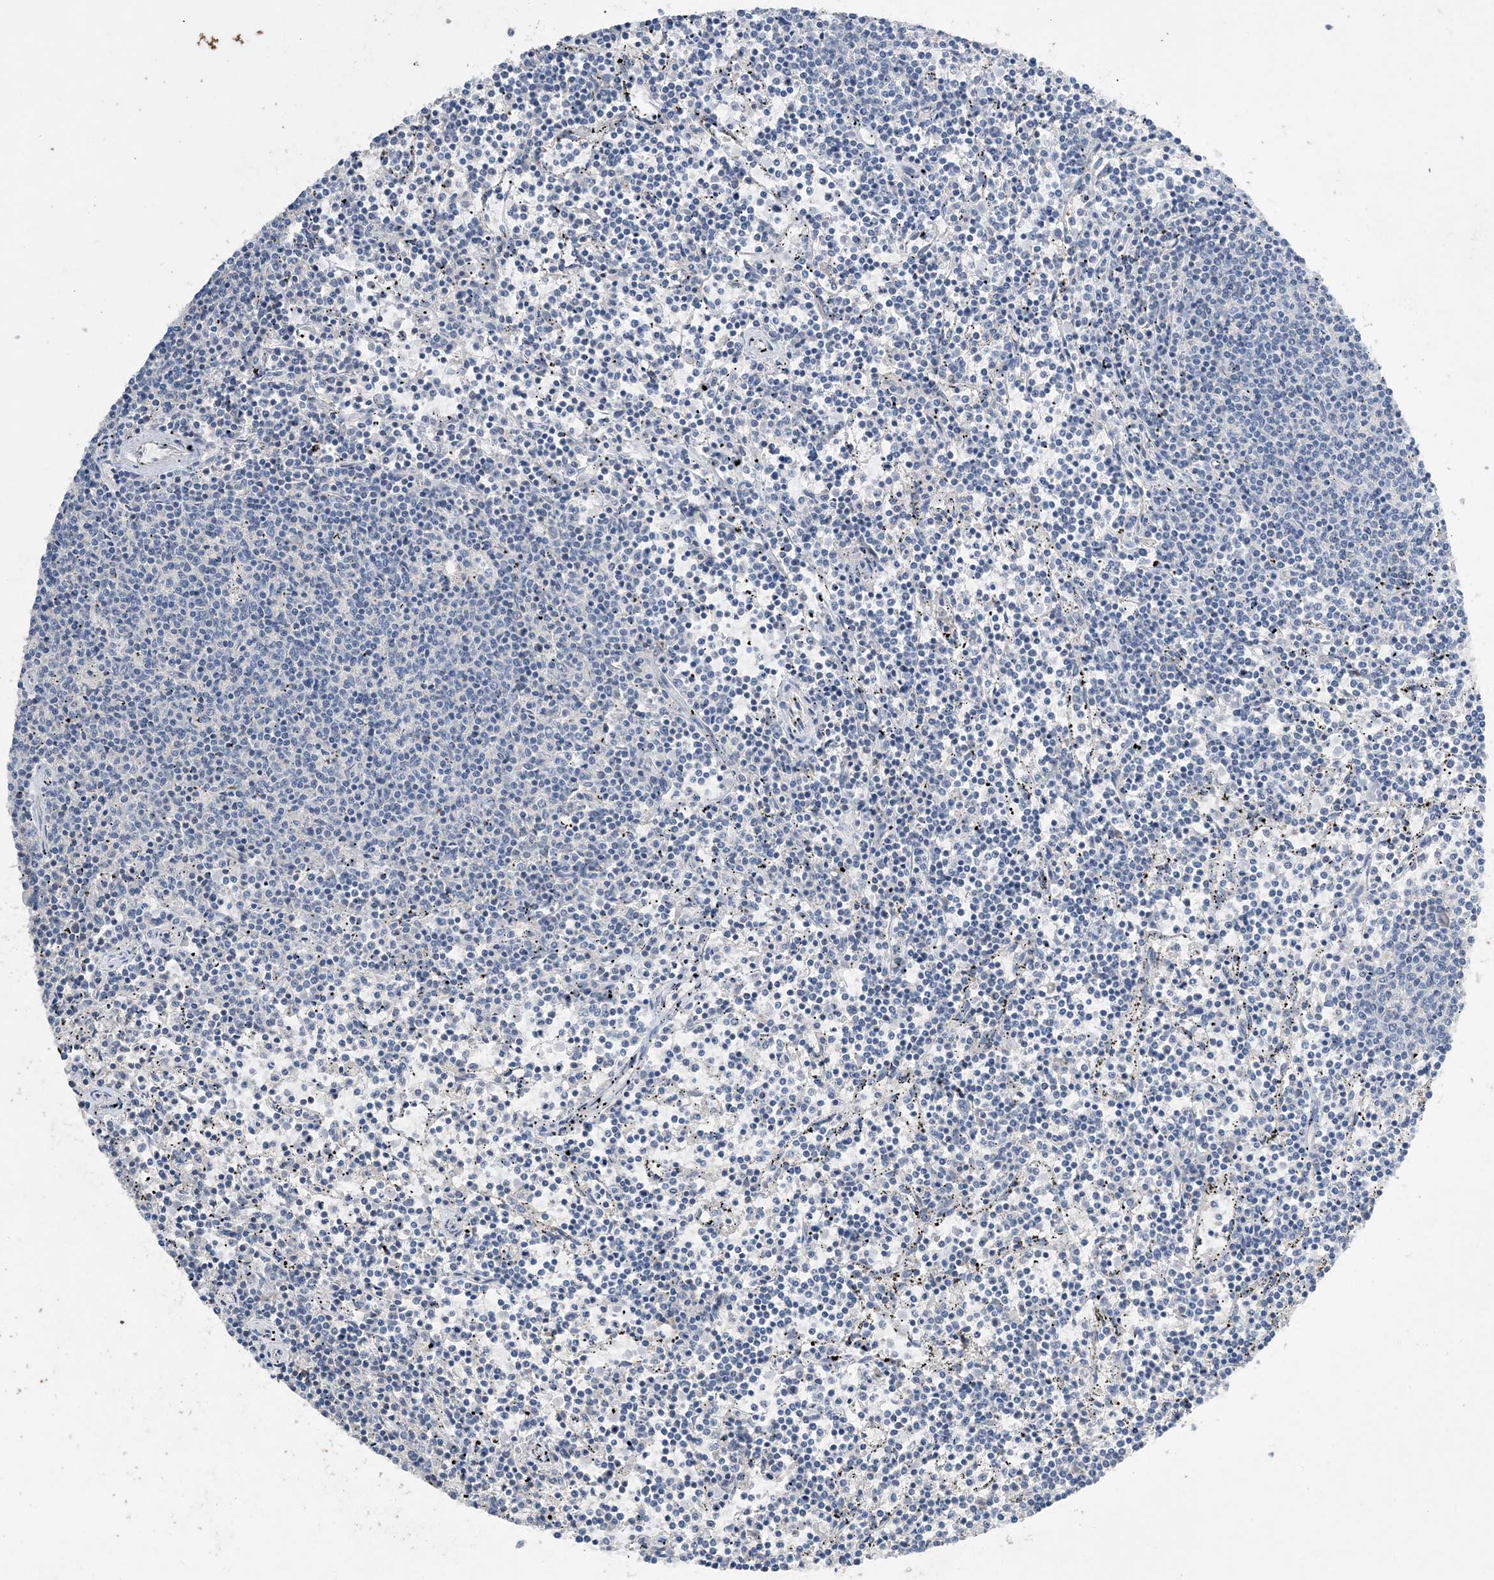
{"staining": {"intensity": "negative", "quantity": "none", "location": "none"}, "tissue": "lymphoma", "cell_type": "Tumor cells", "image_type": "cancer", "snomed": [{"axis": "morphology", "description": "Malignant lymphoma, non-Hodgkin's type, Low grade"}, {"axis": "topography", "description": "Spleen"}], "caption": "Photomicrograph shows no protein positivity in tumor cells of low-grade malignant lymphoma, non-Hodgkin's type tissue.", "gene": "KPRP", "patient": {"sex": "female", "age": 50}}